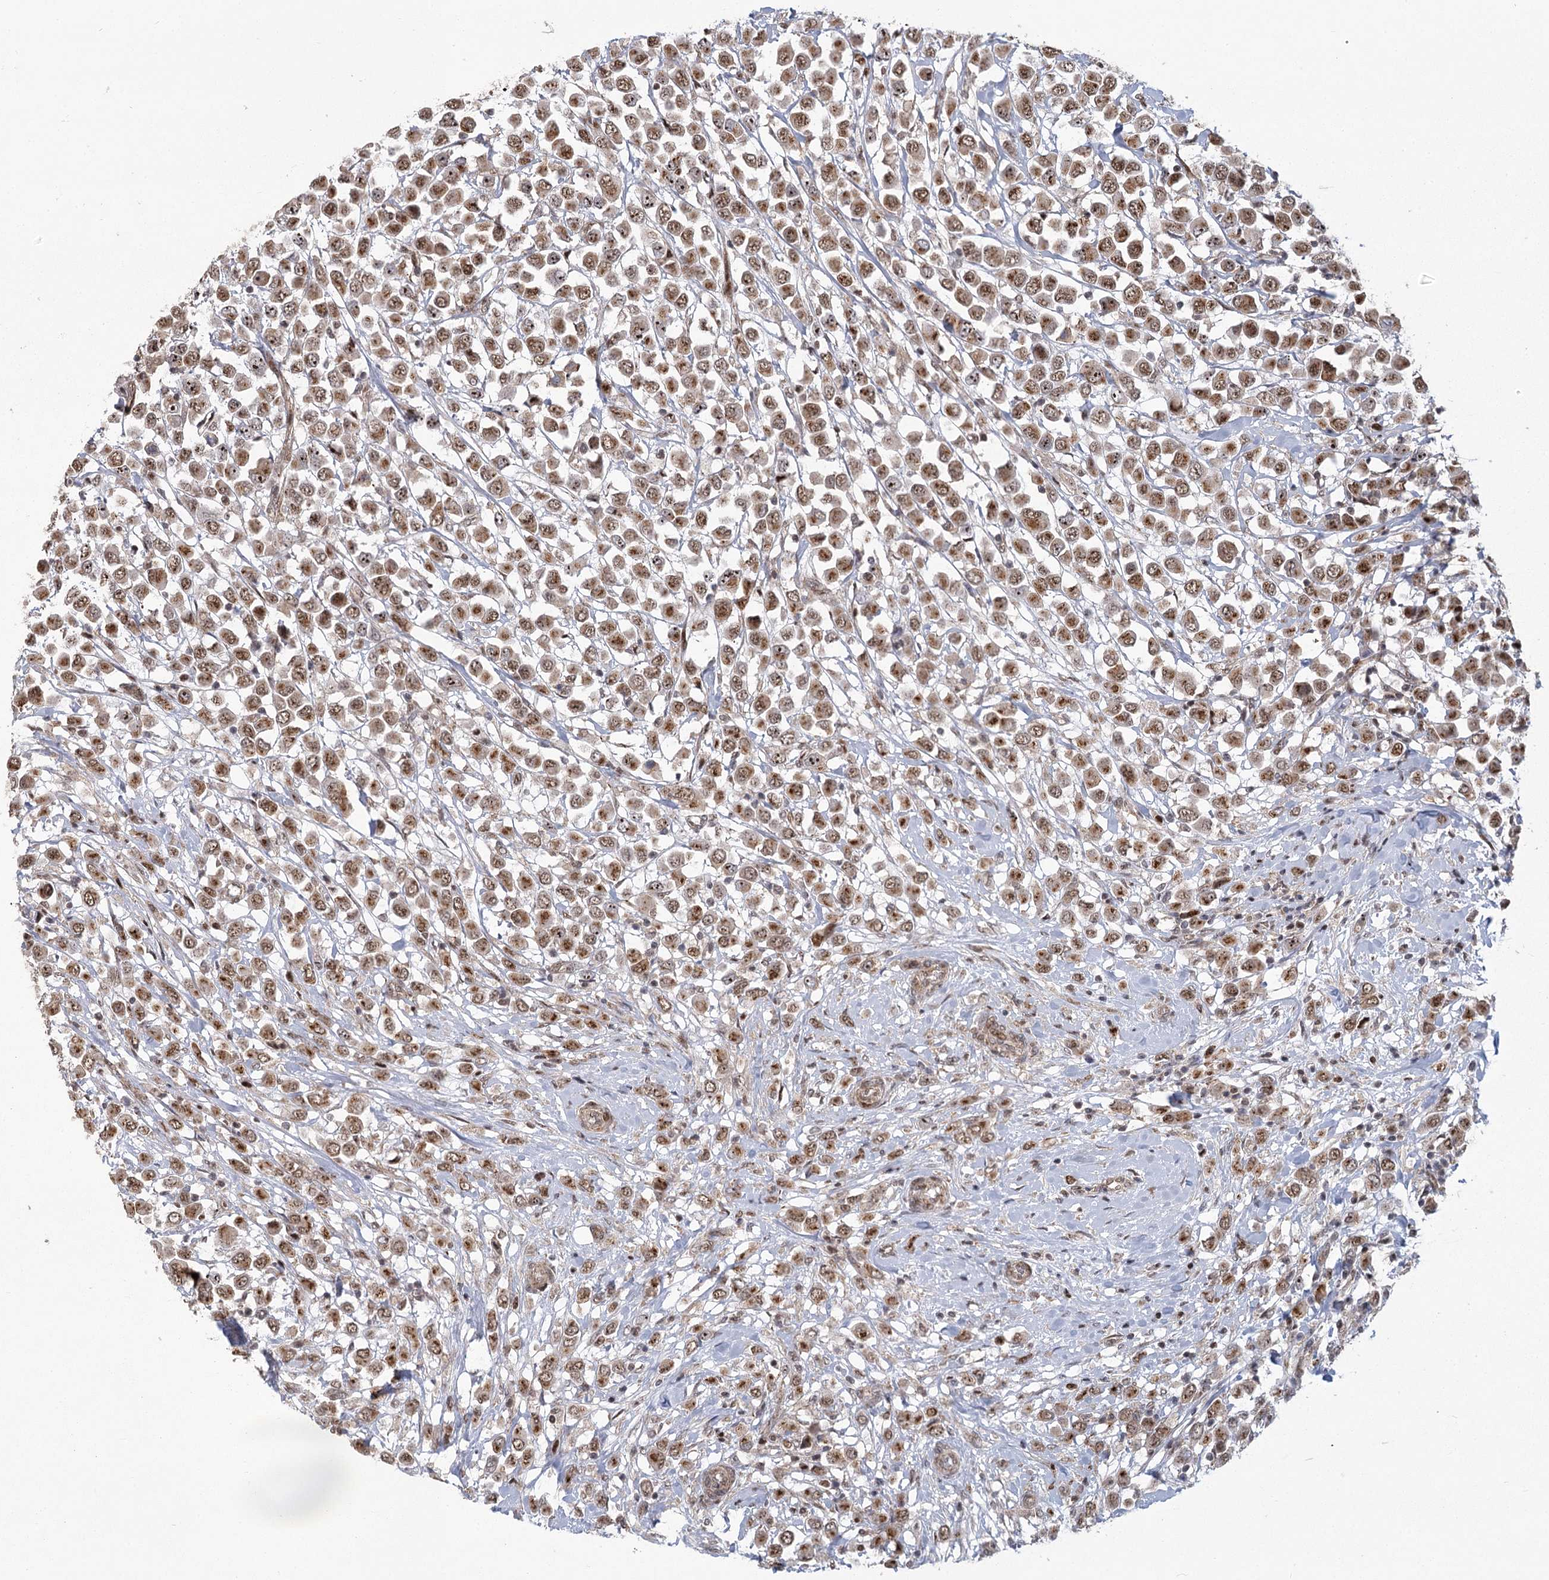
{"staining": {"intensity": "moderate", "quantity": ">75%", "location": "cytoplasmic/membranous,nuclear"}, "tissue": "breast cancer", "cell_type": "Tumor cells", "image_type": "cancer", "snomed": [{"axis": "morphology", "description": "Duct carcinoma"}, {"axis": "topography", "description": "Breast"}], "caption": "This histopathology image exhibits breast cancer (infiltrating ductal carcinoma) stained with immunohistochemistry to label a protein in brown. The cytoplasmic/membranous and nuclear of tumor cells show moderate positivity for the protein. Nuclei are counter-stained blue.", "gene": "PARM1", "patient": {"sex": "female", "age": 61}}